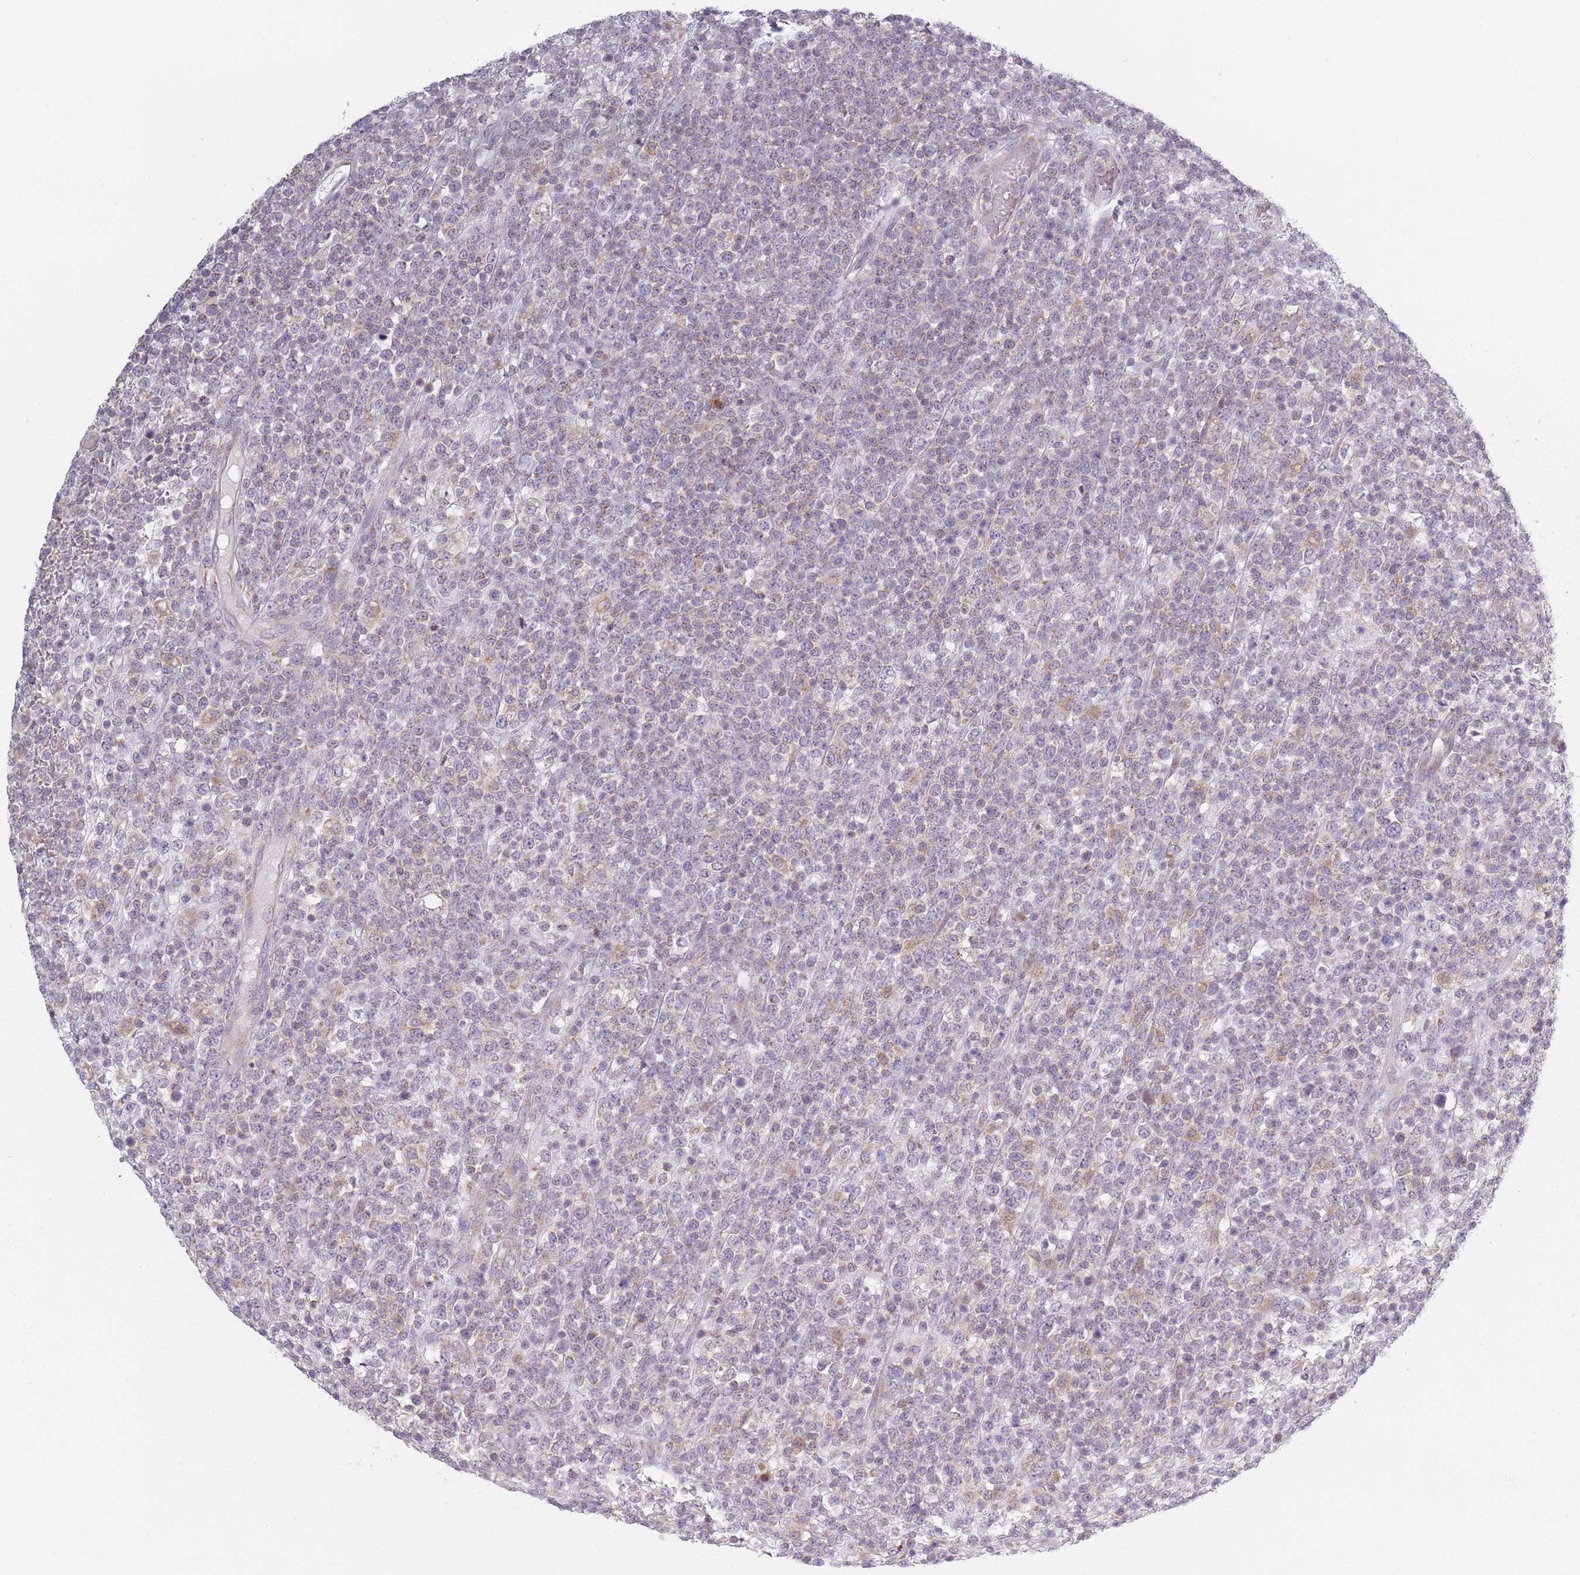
{"staining": {"intensity": "weak", "quantity": "<25%", "location": "cytoplasmic/membranous"}, "tissue": "lymphoma", "cell_type": "Tumor cells", "image_type": "cancer", "snomed": [{"axis": "morphology", "description": "Malignant lymphoma, non-Hodgkin's type, High grade"}, {"axis": "topography", "description": "Colon"}], "caption": "Histopathology image shows no significant protein positivity in tumor cells of high-grade malignant lymphoma, non-Hodgkin's type. (DAB (3,3'-diaminobenzidine) IHC, high magnification).", "gene": "COQ5", "patient": {"sex": "female", "age": 53}}